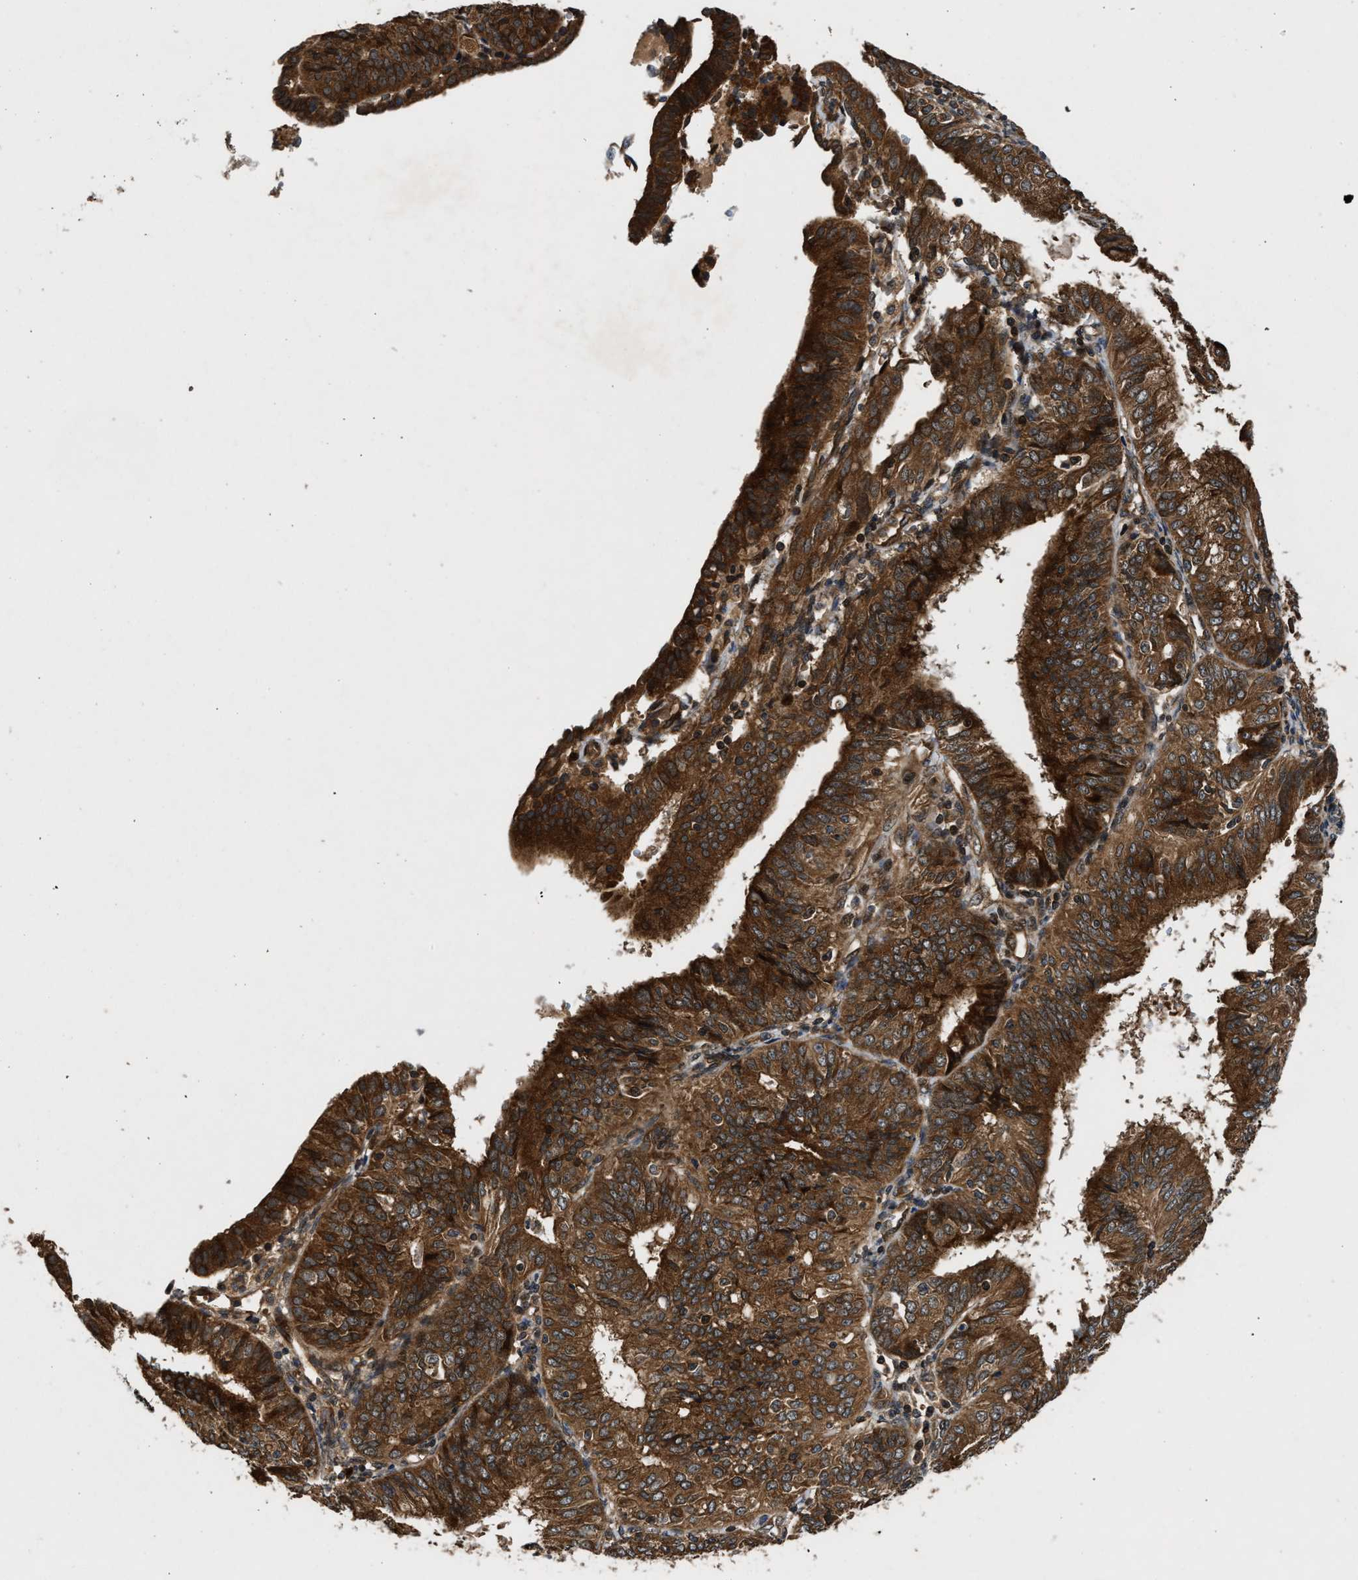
{"staining": {"intensity": "strong", "quantity": ">75%", "location": "cytoplasmic/membranous"}, "tissue": "endometrial cancer", "cell_type": "Tumor cells", "image_type": "cancer", "snomed": [{"axis": "morphology", "description": "Adenocarcinoma, NOS"}, {"axis": "topography", "description": "Endometrium"}], "caption": "This image exhibits endometrial cancer stained with immunohistochemistry (IHC) to label a protein in brown. The cytoplasmic/membranous of tumor cells show strong positivity for the protein. Nuclei are counter-stained blue.", "gene": "PNPLA8", "patient": {"sex": "female", "age": 58}}